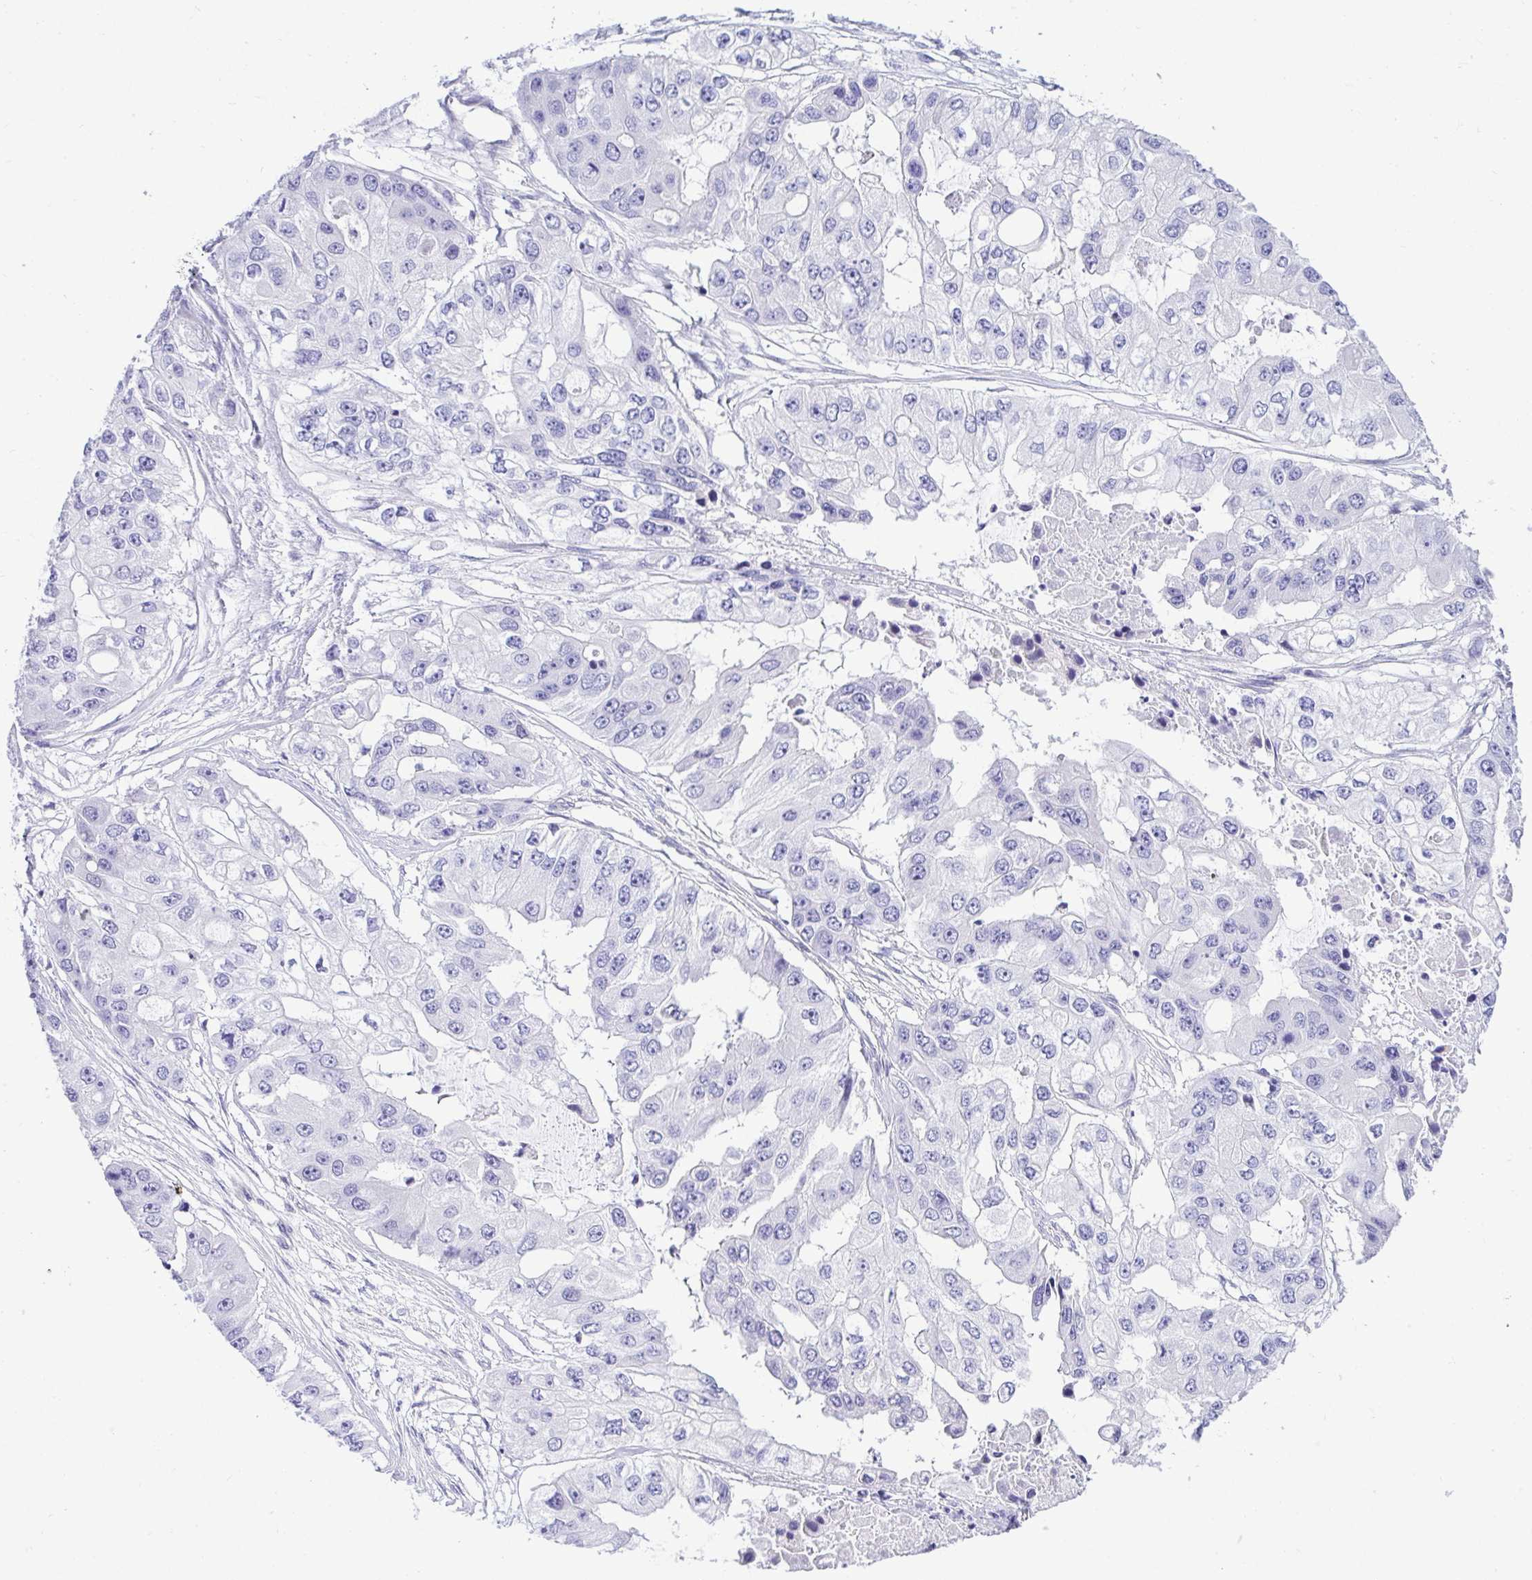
{"staining": {"intensity": "negative", "quantity": "none", "location": "none"}, "tissue": "ovarian cancer", "cell_type": "Tumor cells", "image_type": "cancer", "snomed": [{"axis": "morphology", "description": "Cystadenocarcinoma, serous, NOS"}, {"axis": "topography", "description": "Ovary"}], "caption": "DAB (3,3'-diaminobenzidine) immunohistochemical staining of human ovarian cancer (serous cystadenocarcinoma) displays no significant staining in tumor cells.", "gene": "ABCG2", "patient": {"sex": "female", "age": 56}}